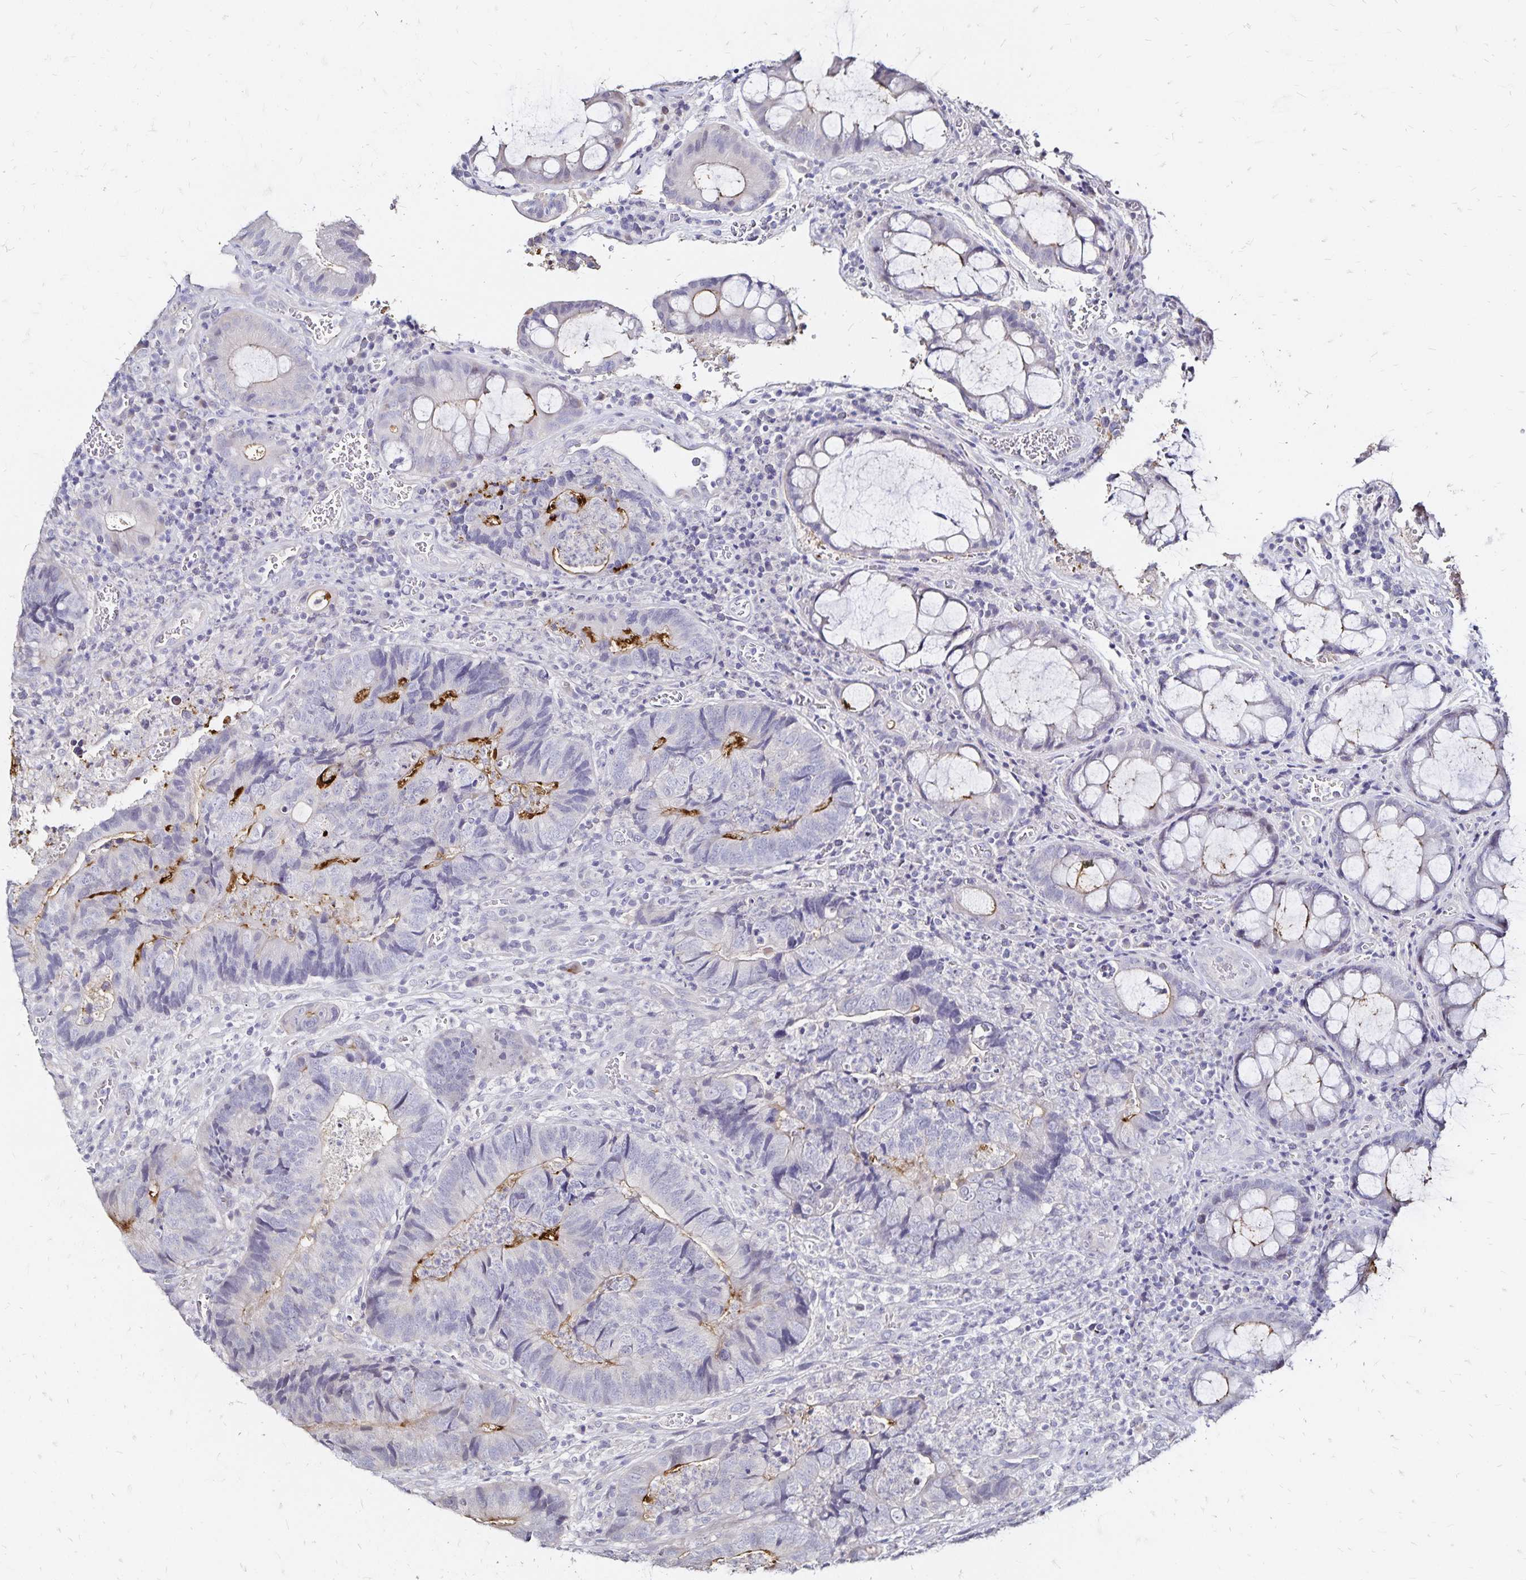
{"staining": {"intensity": "moderate", "quantity": "<25%", "location": "cytoplasmic/membranous"}, "tissue": "colorectal cancer", "cell_type": "Tumor cells", "image_type": "cancer", "snomed": [{"axis": "morphology", "description": "Normal tissue, NOS"}, {"axis": "morphology", "description": "Adenocarcinoma, NOS"}, {"axis": "topography", "description": "Colon"}], "caption": "Protein expression analysis of human colorectal cancer (adenocarcinoma) reveals moderate cytoplasmic/membranous expression in about <25% of tumor cells.", "gene": "SLC5A1", "patient": {"sex": "female", "age": 48}}